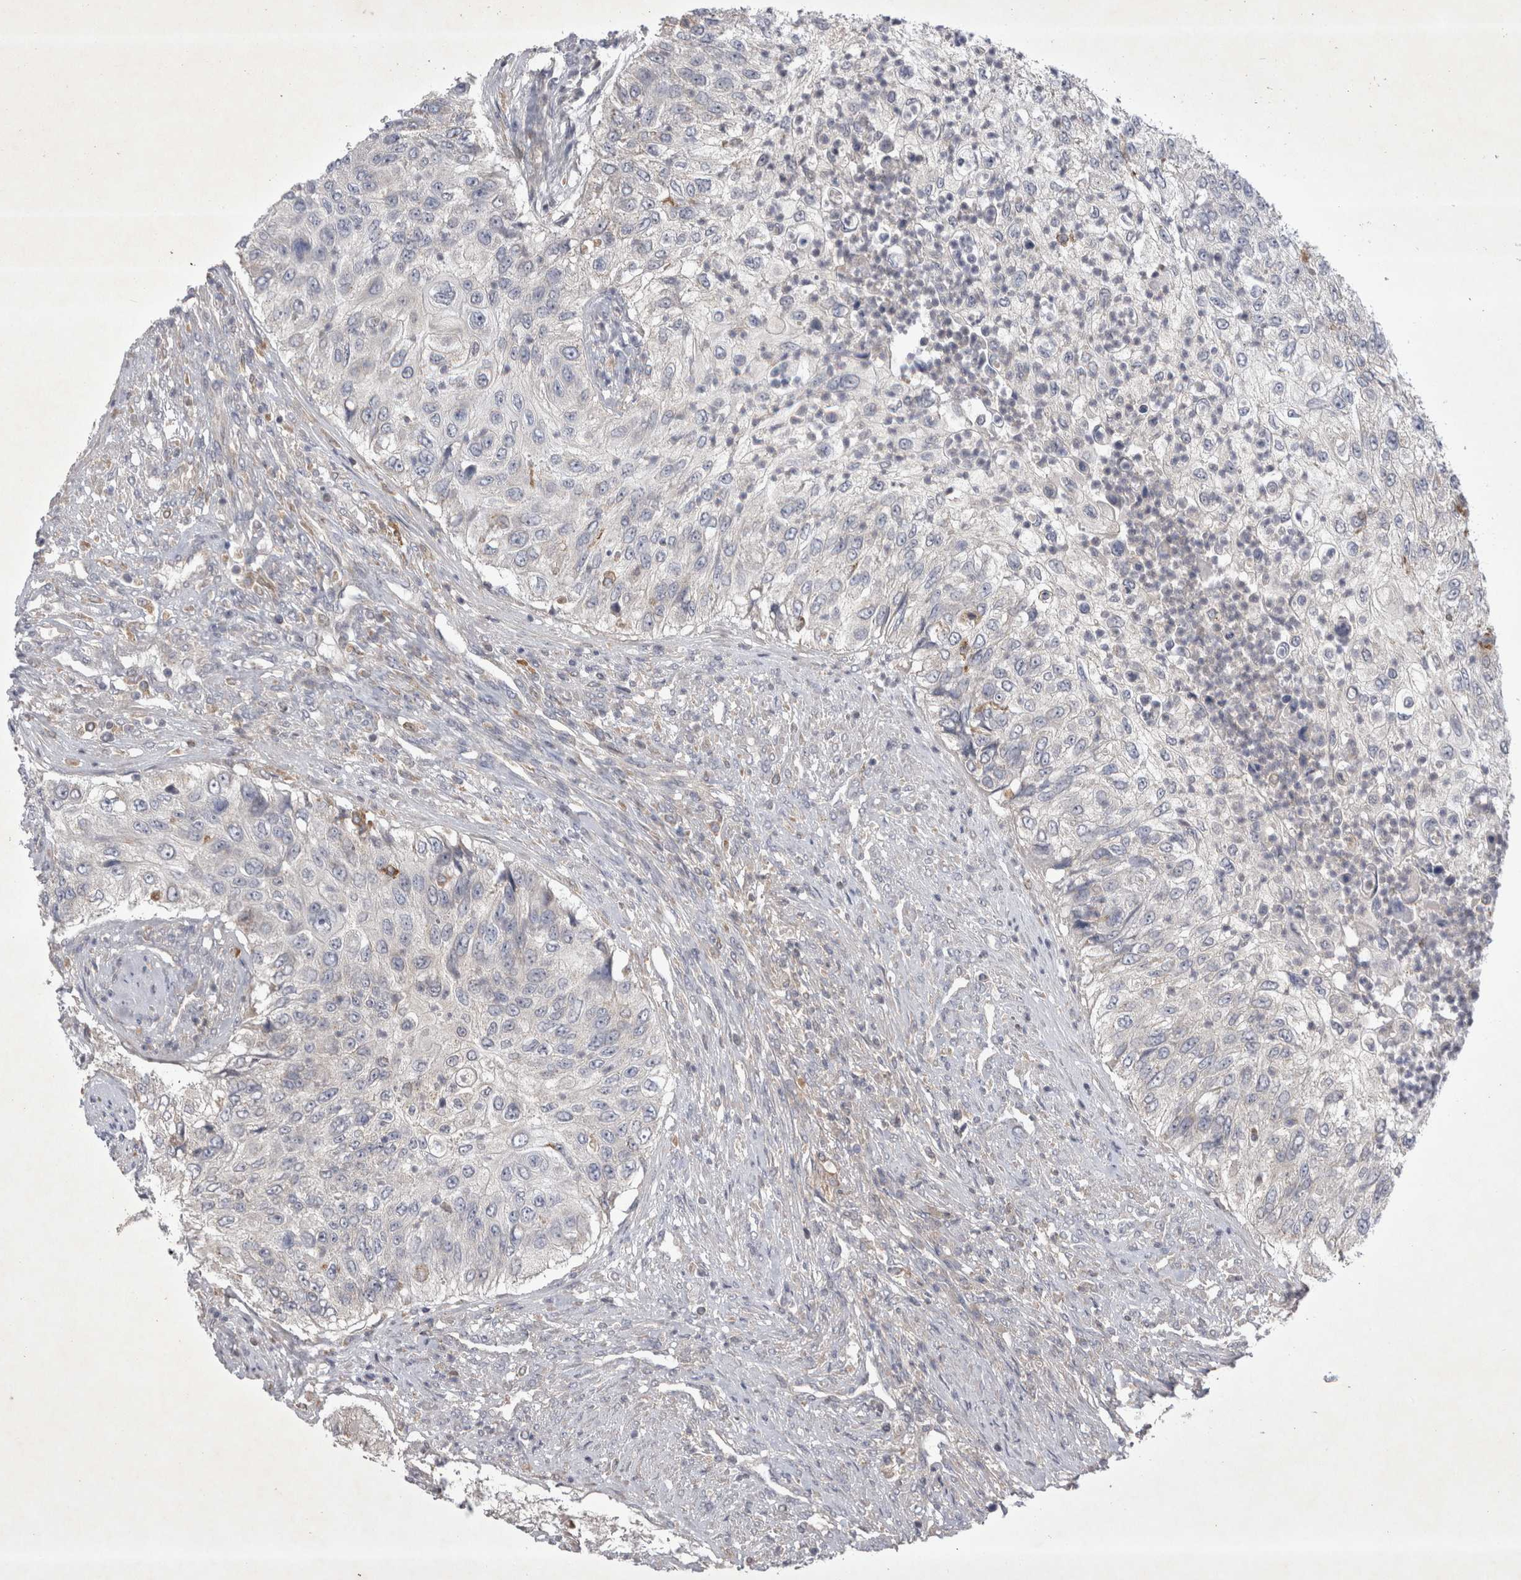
{"staining": {"intensity": "negative", "quantity": "none", "location": "none"}, "tissue": "urothelial cancer", "cell_type": "Tumor cells", "image_type": "cancer", "snomed": [{"axis": "morphology", "description": "Urothelial carcinoma, High grade"}, {"axis": "topography", "description": "Urinary bladder"}], "caption": "This is a histopathology image of immunohistochemistry (IHC) staining of urothelial cancer, which shows no positivity in tumor cells. (Brightfield microscopy of DAB (3,3'-diaminobenzidine) immunohistochemistry (IHC) at high magnification).", "gene": "SRD5A3", "patient": {"sex": "female", "age": 60}}